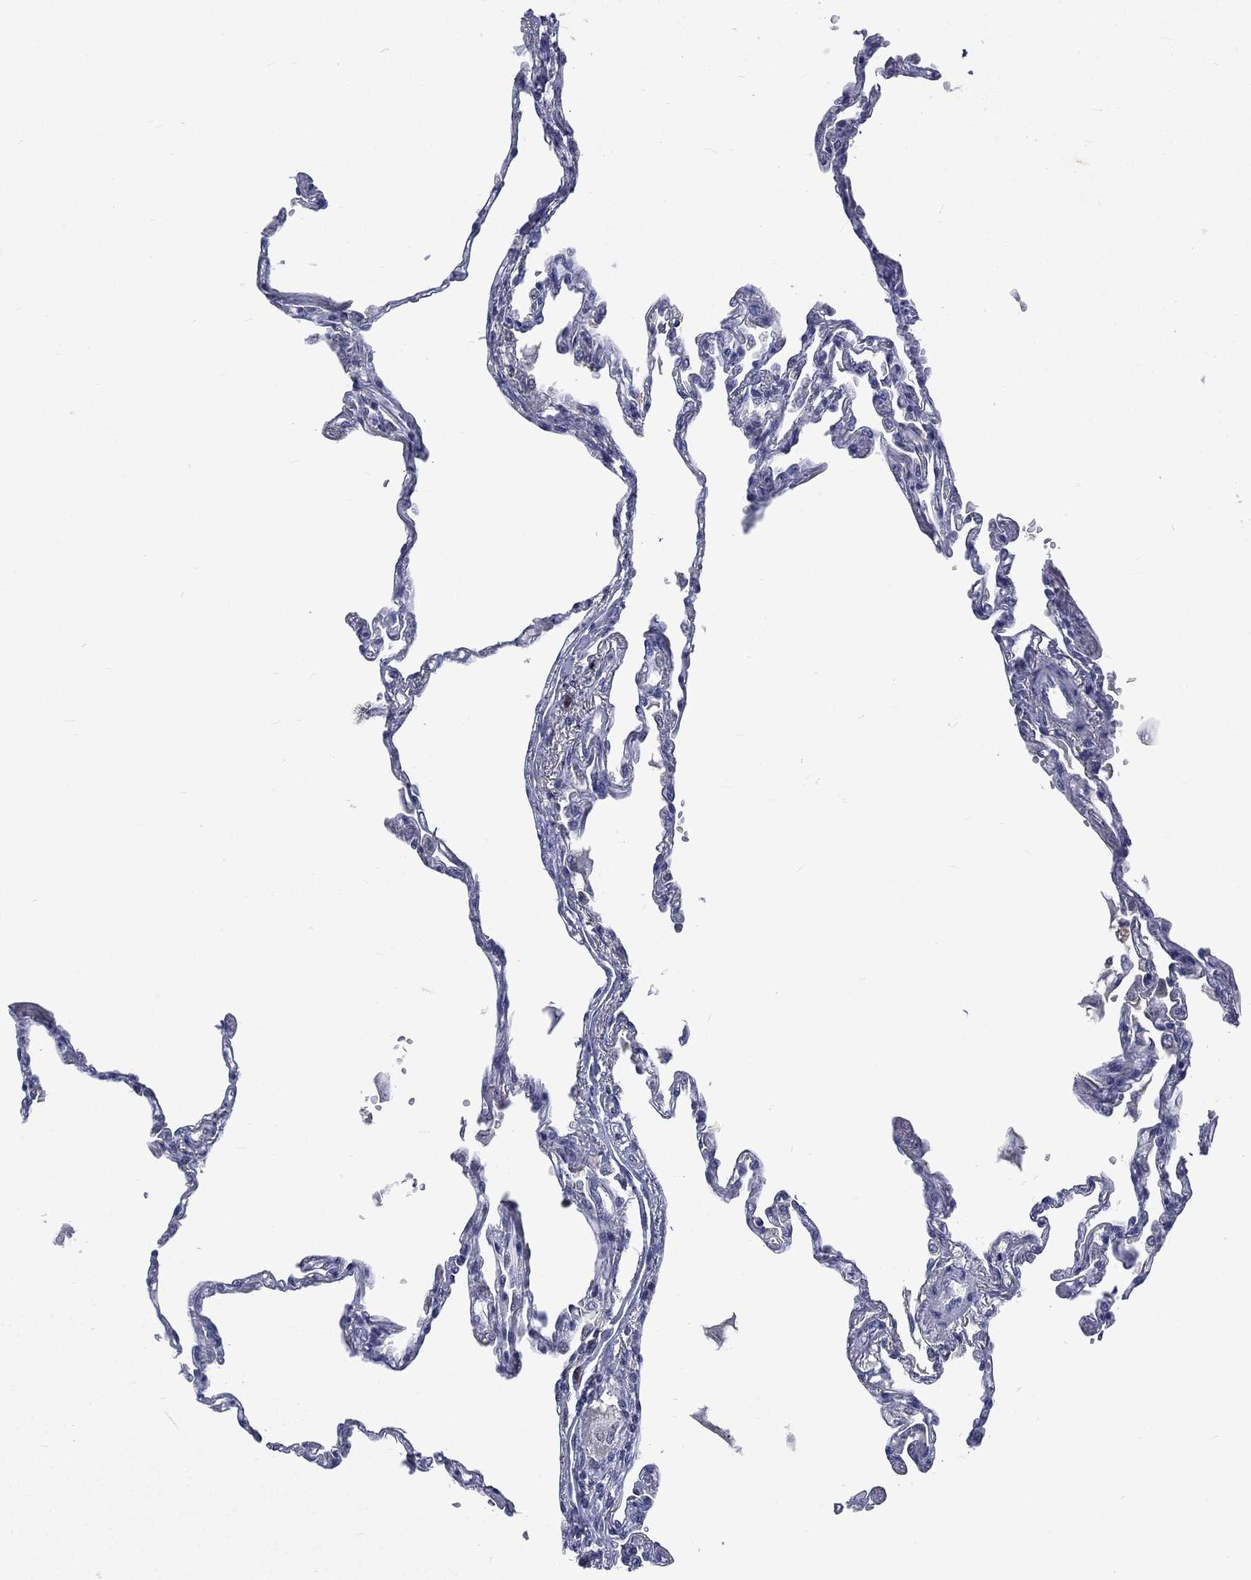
{"staining": {"intensity": "negative", "quantity": "none", "location": "none"}, "tissue": "lung", "cell_type": "Alveolar cells", "image_type": "normal", "snomed": [{"axis": "morphology", "description": "Normal tissue, NOS"}, {"axis": "topography", "description": "Lung"}], "caption": "DAB immunohistochemical staining of benign lung demonstrates no significant expression in alveolar cells. (DAB (3,3'-diaminobenzidine) IHC, high magnification).", "gene": "CA12", "patient": {"sex": "male", "age": 78}}